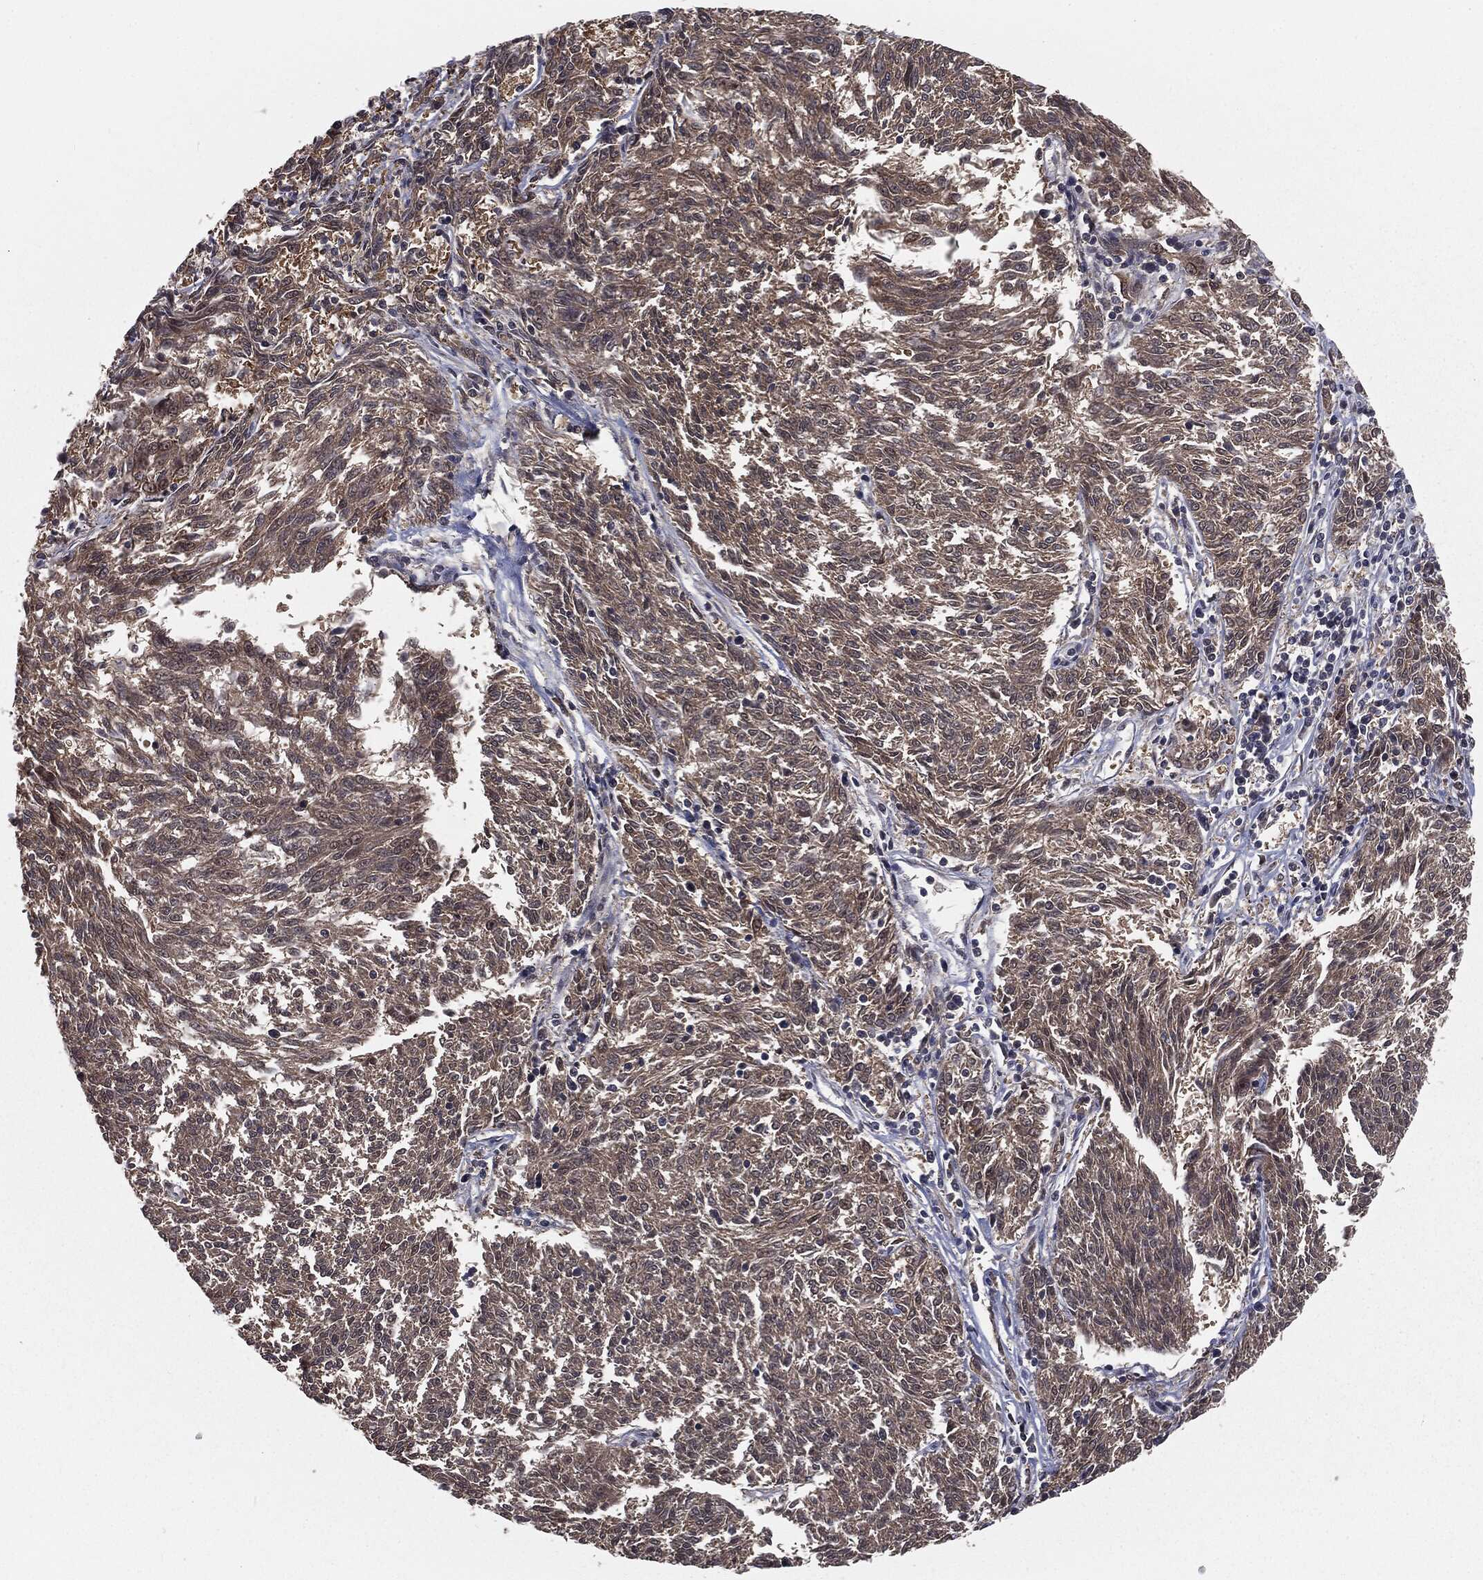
{"staining": {"intensity": "negative", "quantity": "none", "location": "none"}, "tissue": "melanoma", "cell_type": "Tumor cells", "image_type": "cancer", "snomed": [{"axis": "morphology", "description": "Malignant melanoma, NOS"}, {"axis": "topography", "description": "Skin"}], "caption": "A high-resolution photomicrograph shows IHC staining of melanoma, which exhibits no significant staining in tumor cells. (DAB immunohistochemistry (IHC), high magnification).", "gene": "FBXO7", "patient": {"sex": "female", "age": 72}}